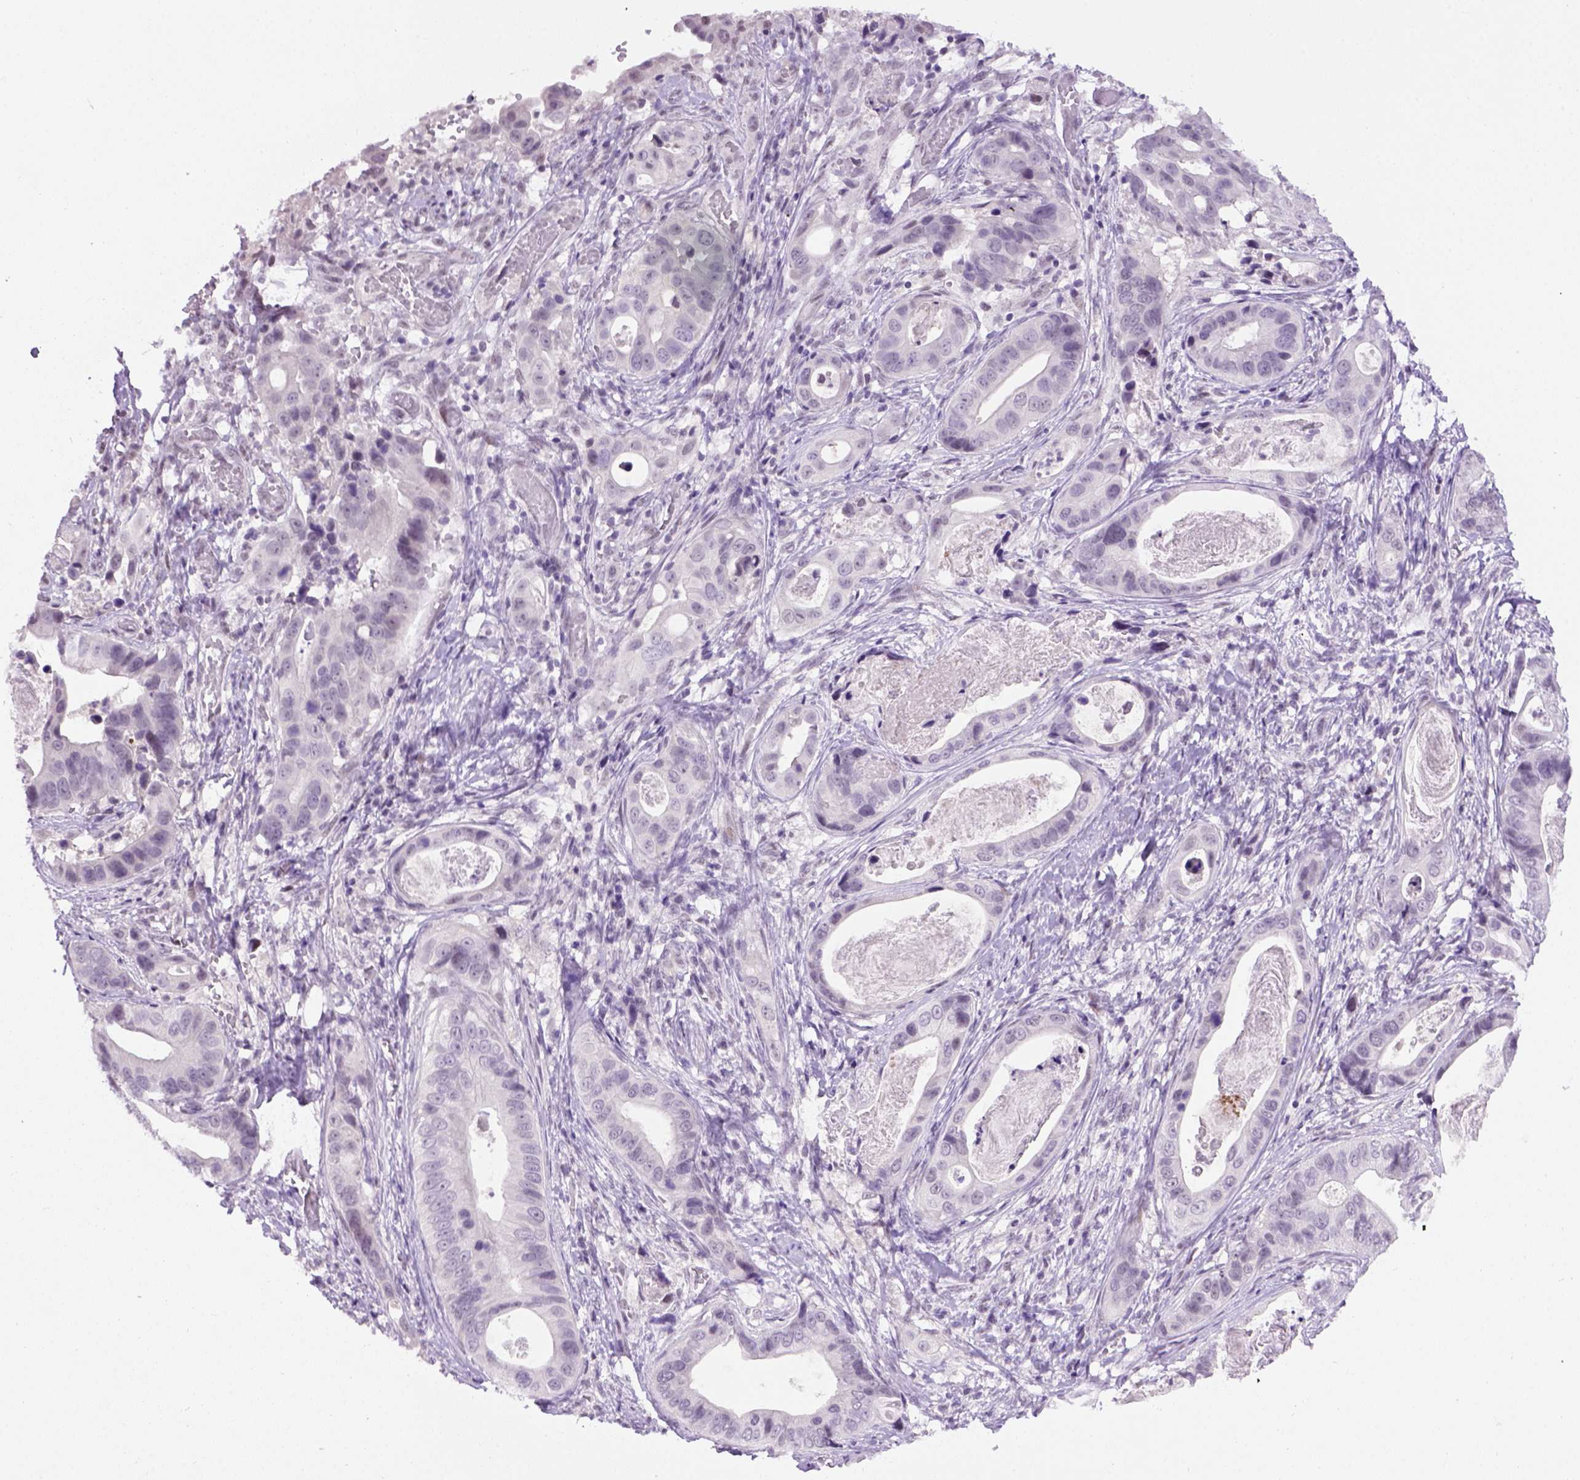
{"staining": {"intensity": "negative", "quantity": "none", "location": "none"}, "tissue": "stomach cancer", "cell_type": "Tumor cells", "image_type": "cancer", "snomed": [{"axis": "morphology", "description": "Adenocarcinoma, NOS"}, {"axis": "topography", "description": "Stomach"}], "caption": "The image demonstrates no significant positivity in tumor cells of stomach cancer. Brightfield microscopy of immunohistochemistry stained with DAB (3,3'-diaminobenzidine) (brown) and hematoxylin (blue), captured at high magnification.", "gene": "TBPL1", "patient": {"sex": "male", "age": 84}}